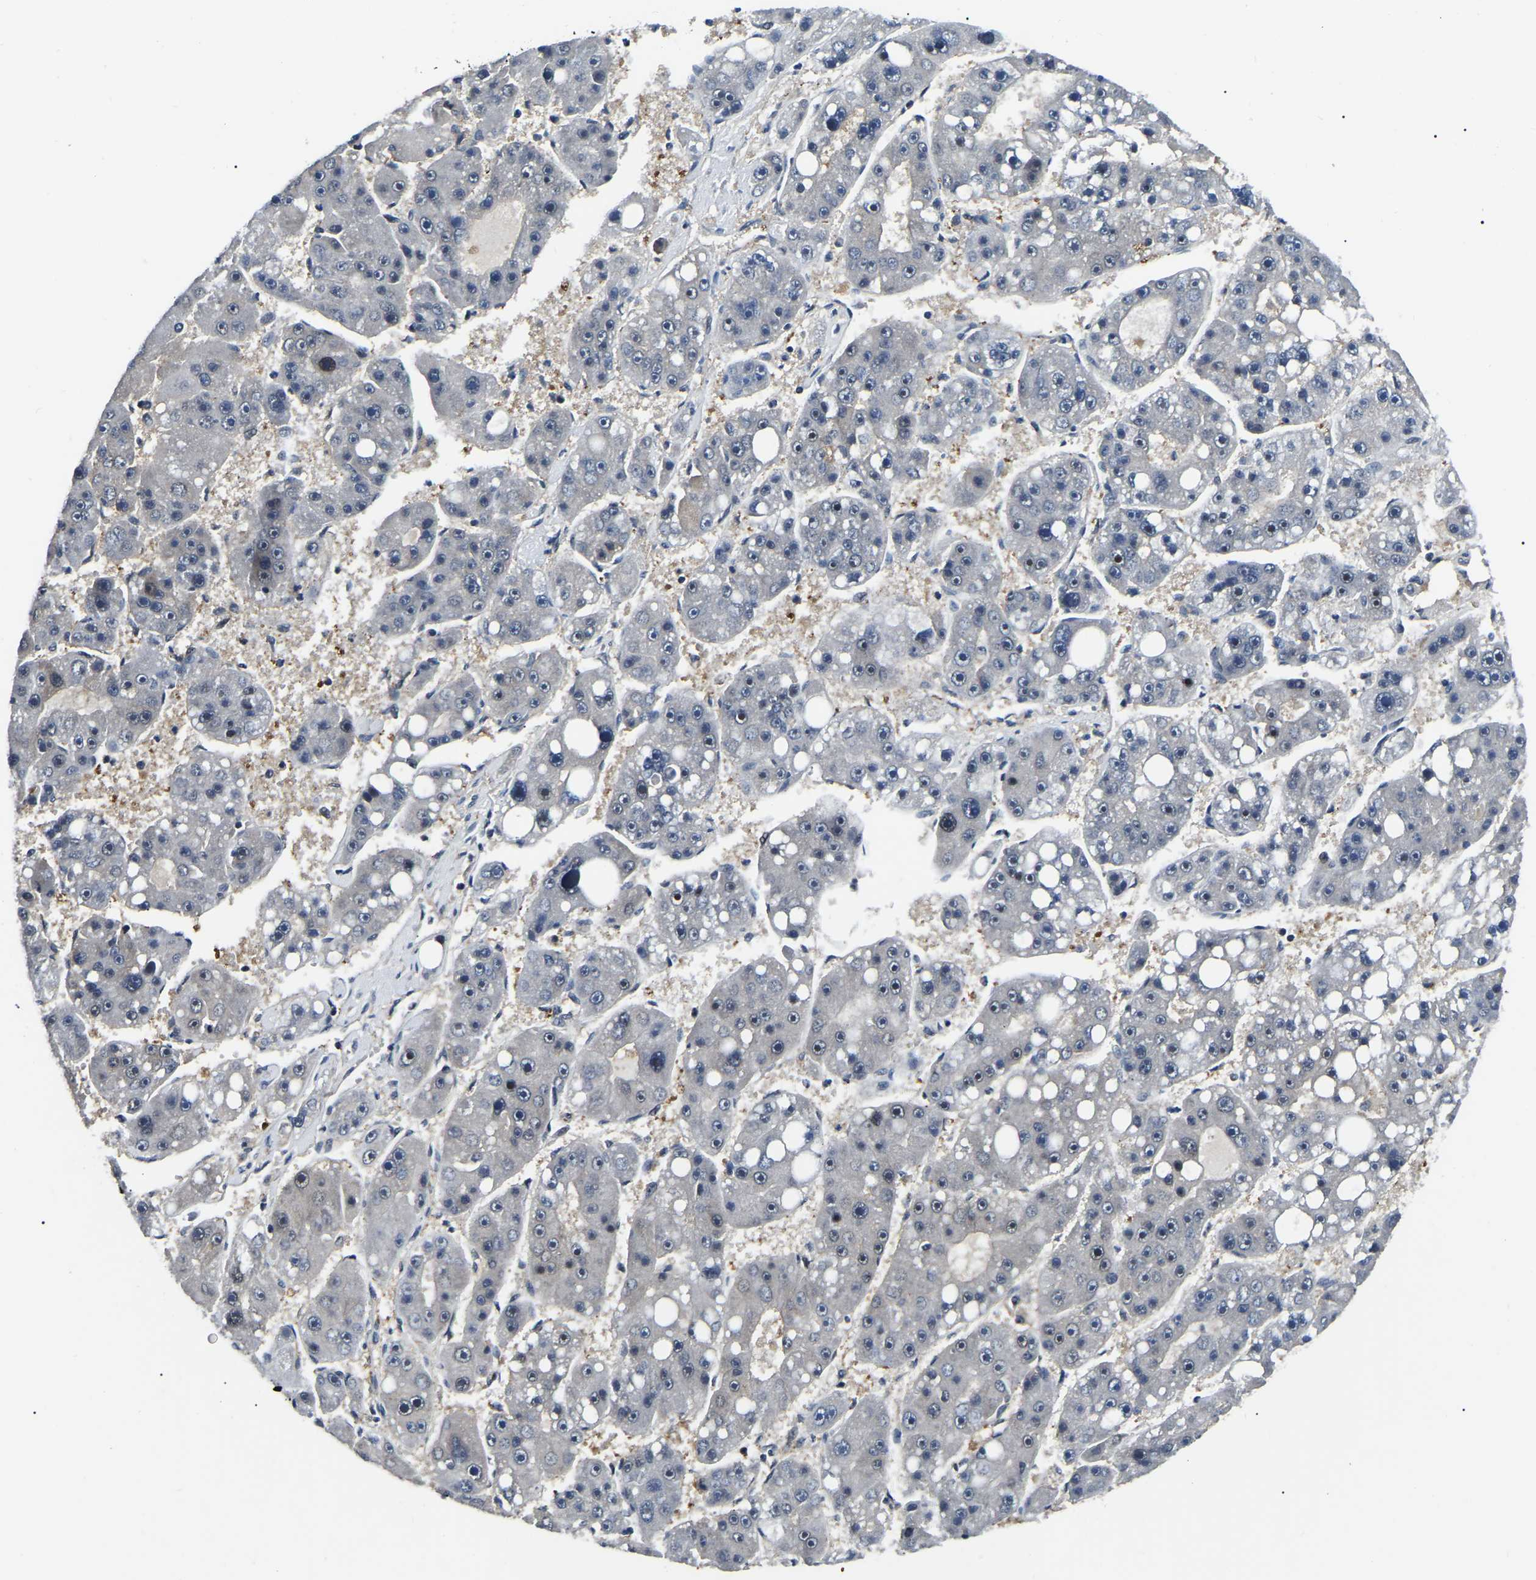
{"staining": {"intensity": "negative", "quantity": "none", "location": "none"}, "tissue": "liver cancer", "cell_type": "Tumor cells", "image_type": "cancer", "snomed": [{"axis": "morphology", "description": "Carcinoma, Hepatocellular, NOS"}, {"axis": "topography", "description": "Liver"}], "caption": "IHC histopathology image of neoplastic tissue: human hepatocellular carcinoma (liver) stained with DAB (3,3'-diaminobenzidine) demonstrates no significant protein positivity in tumor cells. (Stains: DAB (3,3'-diaminobenzidine) IHC with hematoxylin counter stain, Microscopy: brightfield microscopy at high magnification).", "gene": "RRP1B", "patient": {"sex": "female", "age": 61}}